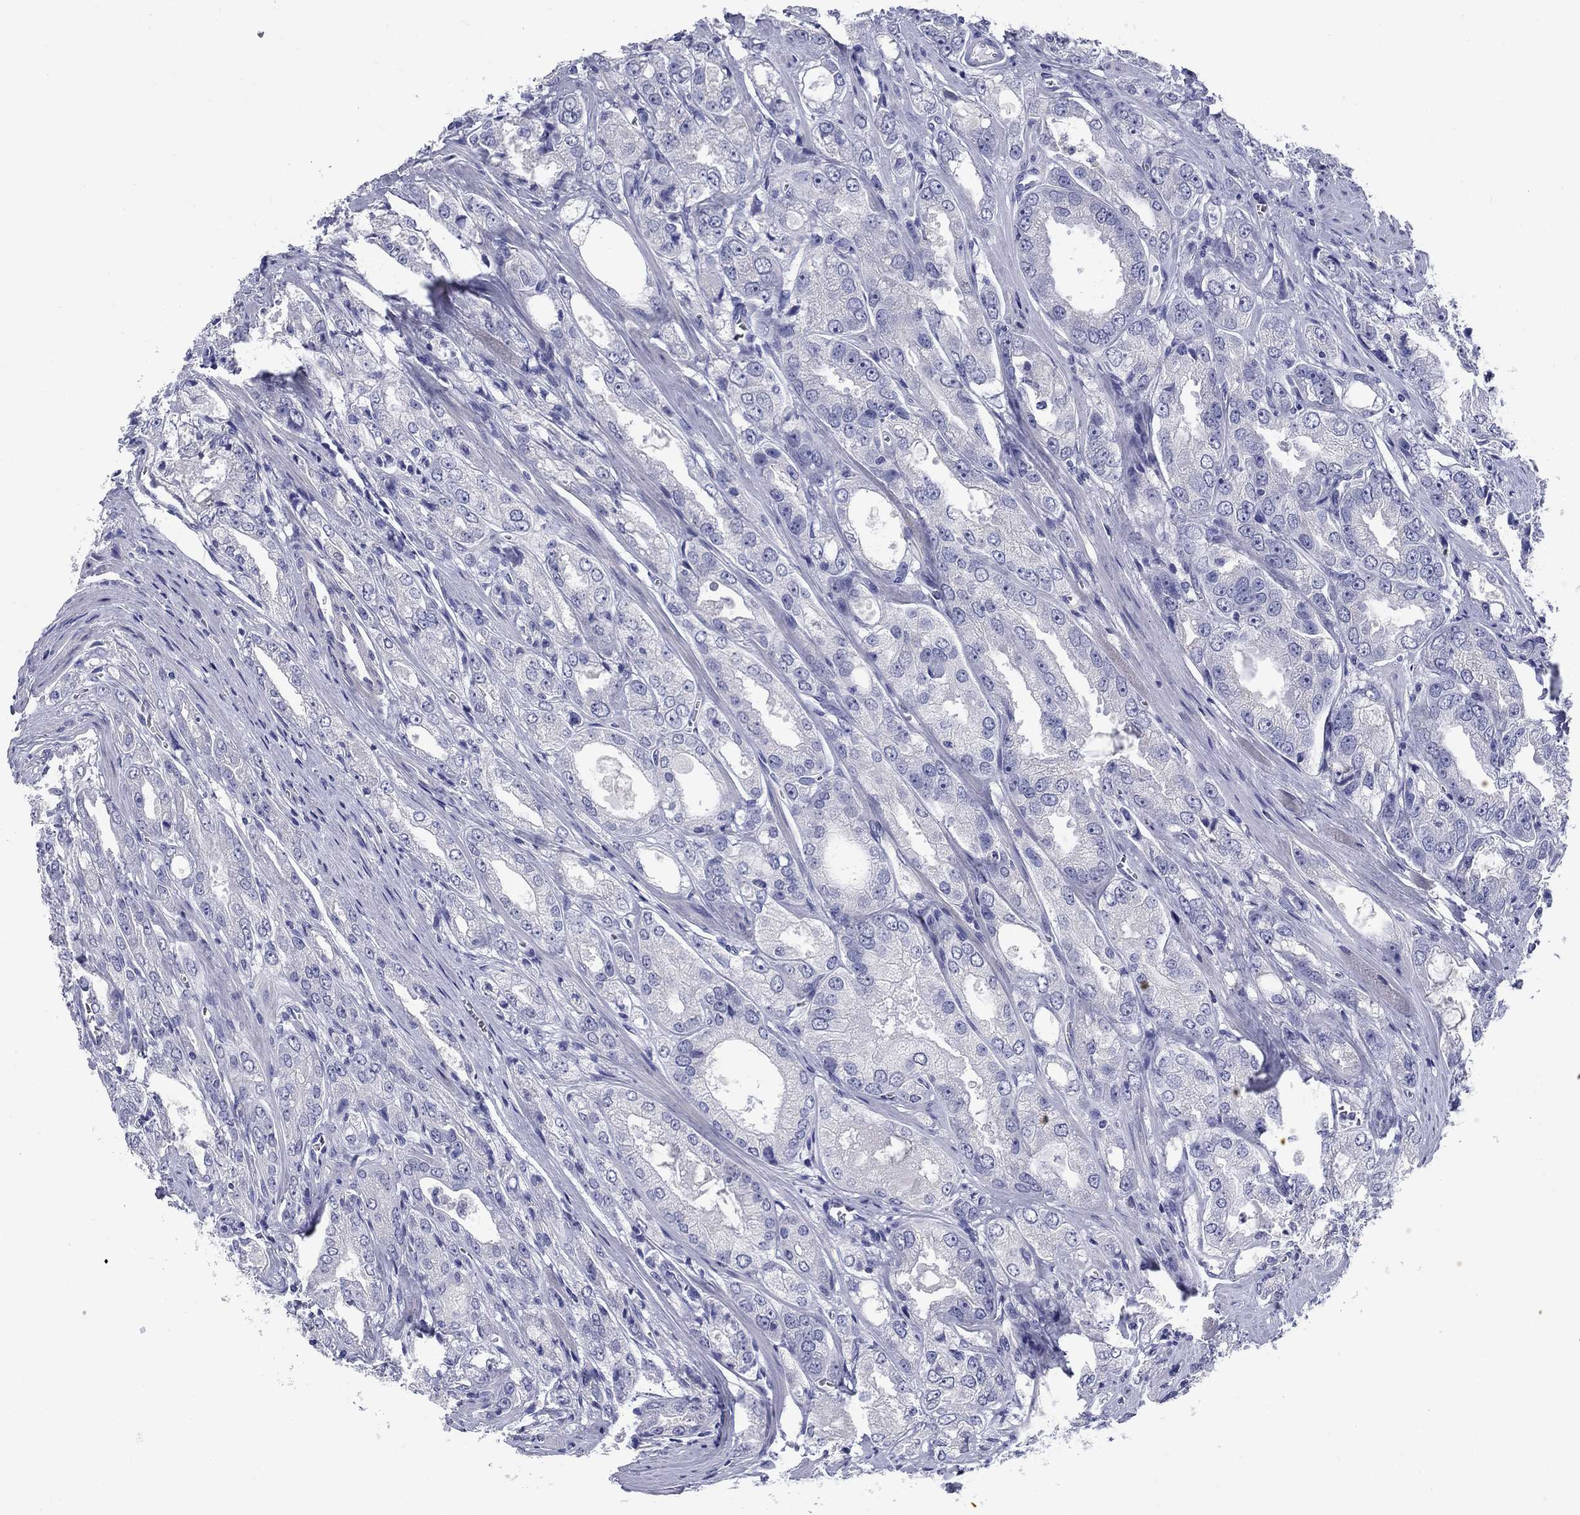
{"staining": {"intensity": "negative", "quantity": "none", "location": "none"}, "tissue": "prostate cancer", "cell_type": "Tumor cells", "image_type": "cancer", "snomed": [{"axis": "morphology", "description": "Adenocarcinoma, NOS"}, {"axis": "morphology", "description": "Adenocarcinoma, High grade"}, {"axis": "topography", "description": "Prostate"}], "caption": "This is a micrograph of IHC staining of prostate cancer, which shows no expression in tumor cells.", "gene": "PRKCG", "patient": {"sex": "male", "age": 70}}